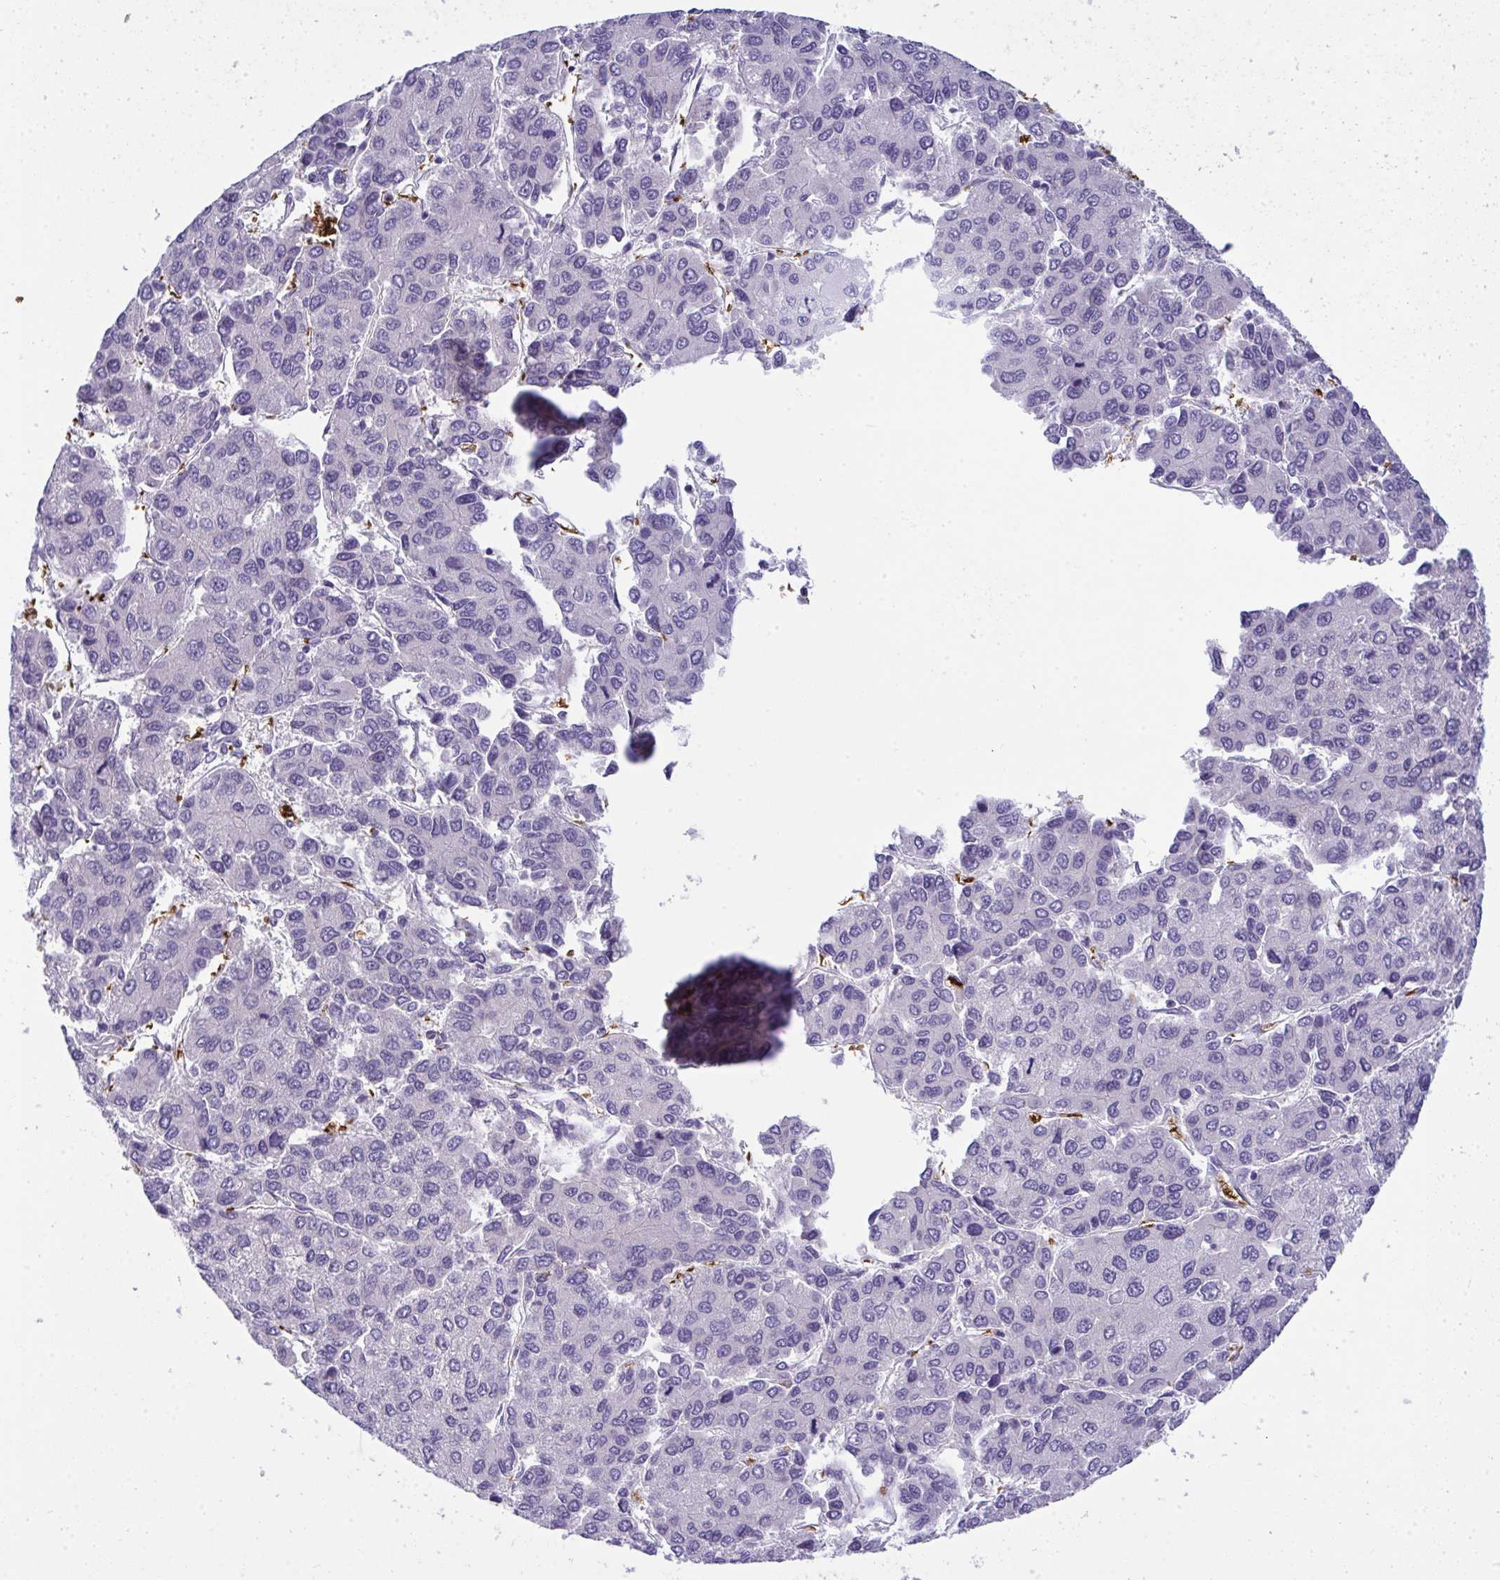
{"staining": {"intensity": "negative", "quantity": "none", "location": "none"}, "tissue": "liver cancer", "cell_type": "Tumor cells", "image_type": "cancer", "snomed": [{"axis": "morphology", "description": "Carcinoma, Hepatocellular, NOS"}, {"axis": "topography", "description": "Liver"}], "caption": "Tumor cells are negative for protein expression in human liver hepatocellular carcinoma. (Brightfield microscopy of DAB immunohistochemistry (IHC) at high magnification).", "gene": "SPTB", "patient": {"sex": "female", "age": 66}}